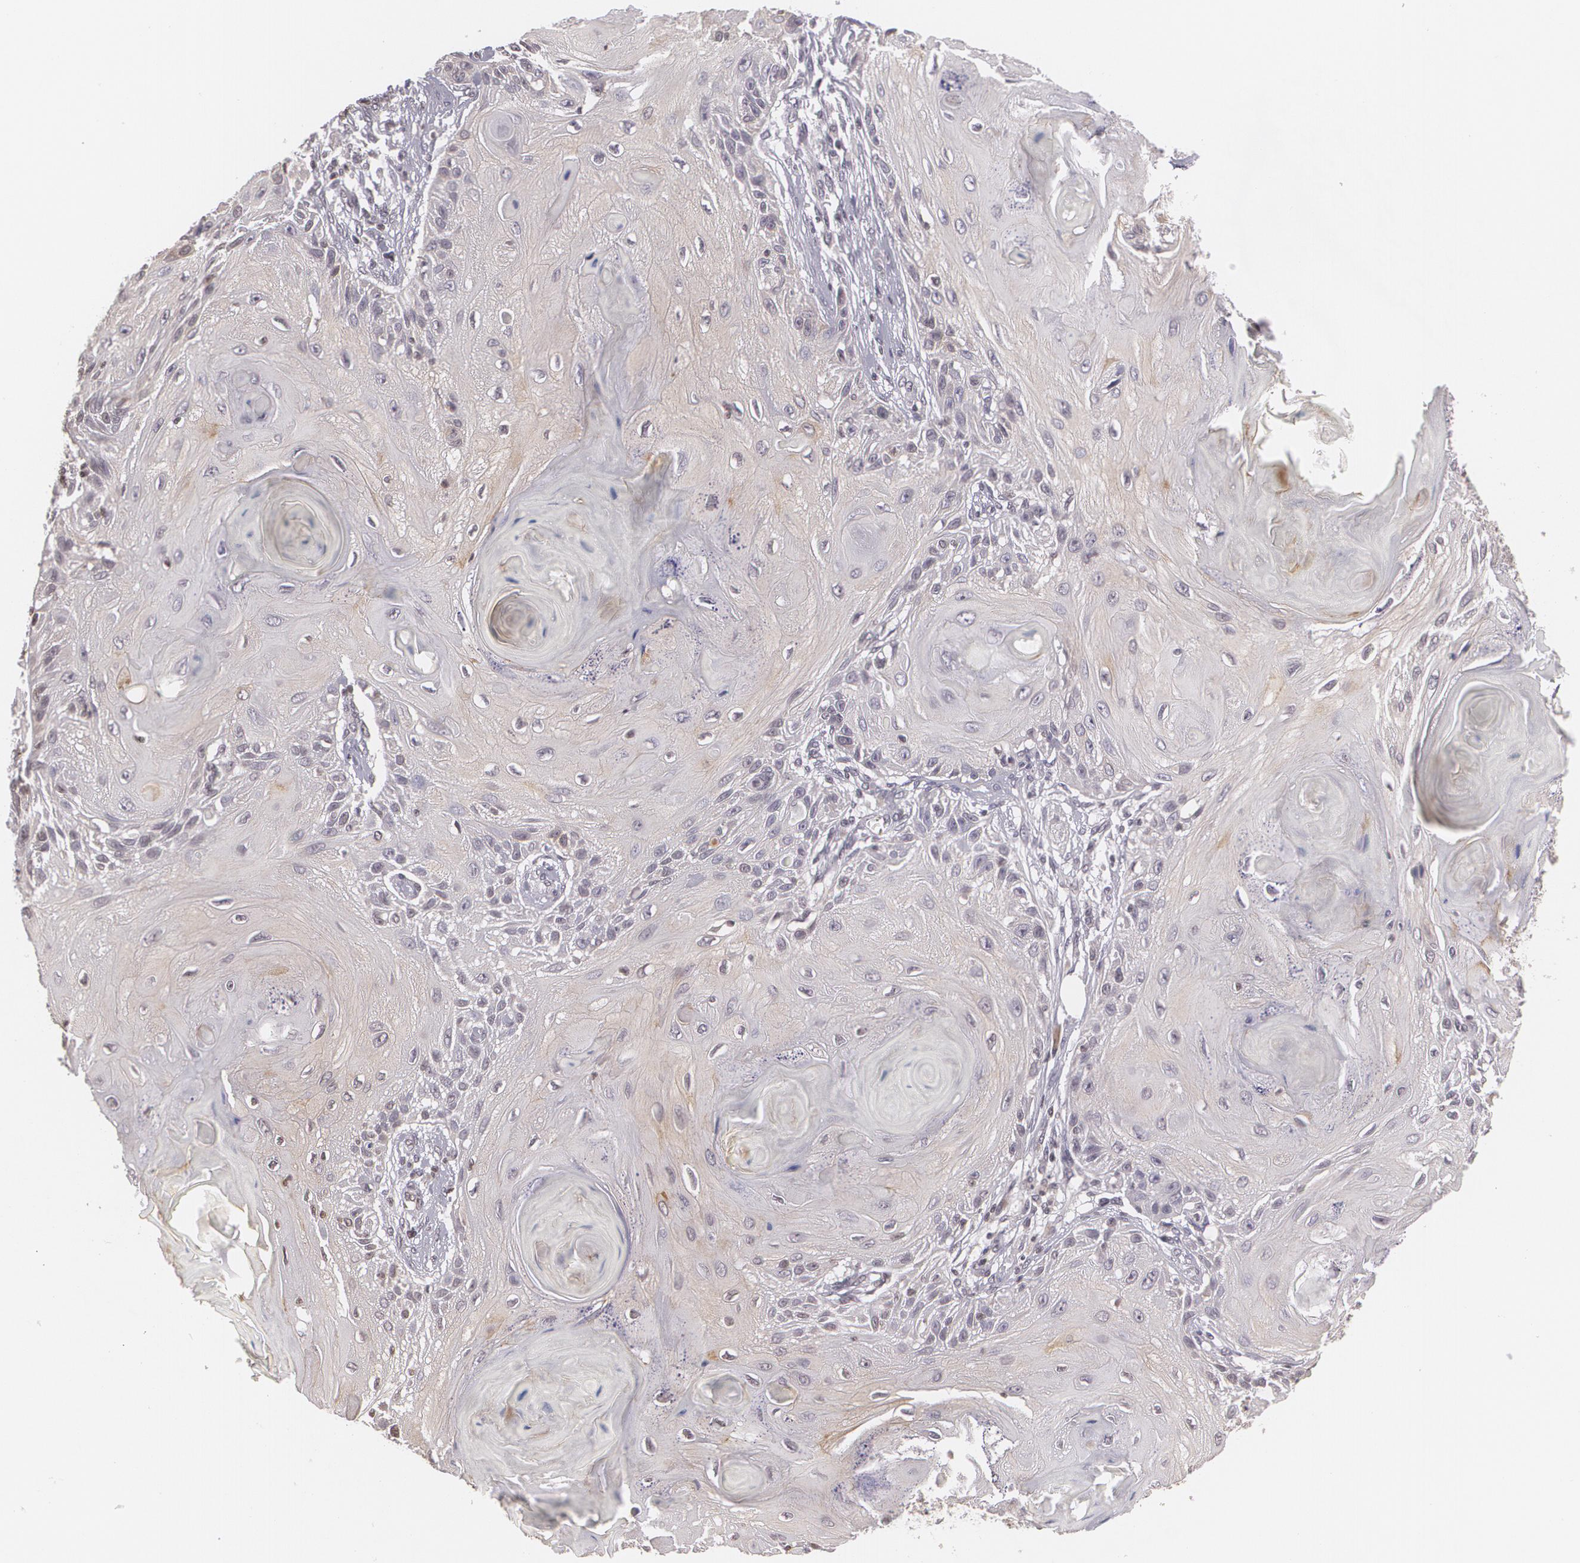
{"staining": {"intensity": "negative", "quantity": "none", "location": "none"}, "tissue": "skin cancer", "cell_type": "Tumor cells", "image_type": "cancer", "snomed": [{"axis": "morphology", "description": "Squamous cell carcinoma, NOS"}, {"axis": "topography", "description": "Skin"}], "caption": "This is a histopathology image of immunohistochemistry staining of skin cancer, which shows no staining in tumor cells.", "gene": "MUC1", "patient": {"sex": "female", "age": 88}}